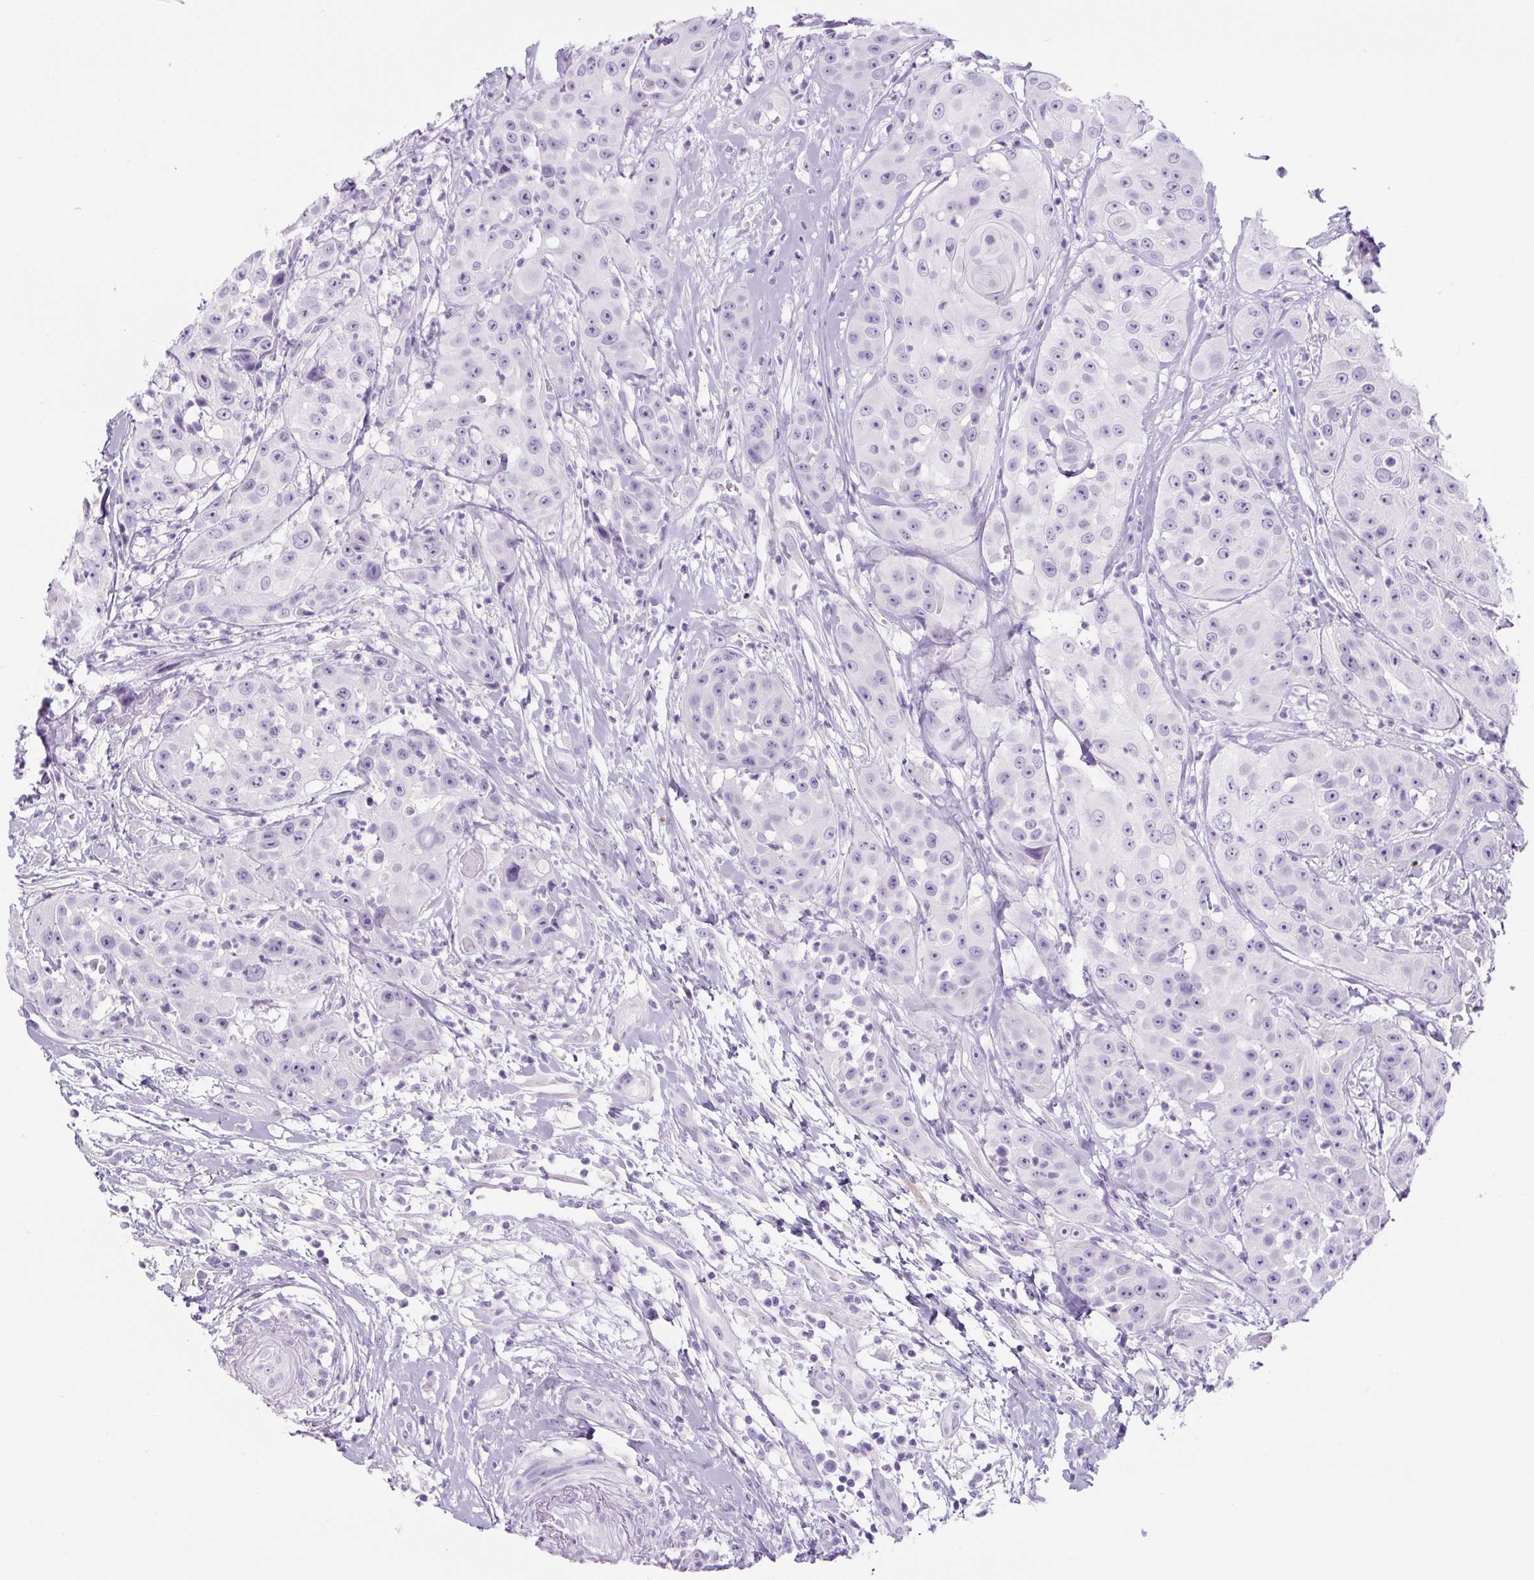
{"staining": {"intensity": "negative", "quantity": "none", "location": "none"}, "tissue": "head and neck cancer", "cell_type": "Tumor cells", "image_type": "cancer", "snomed": [{"axis": "morphology", "description": "Squamous cell carcinoma, NOS"}, {"axis": "topography", "description": "Head-Neck"}], "caption": "Tumor cells show no significant protein positivity in head and neck cancer.", "gene": "YIF1B", "patient": {"sex": "male", "age": 83}}